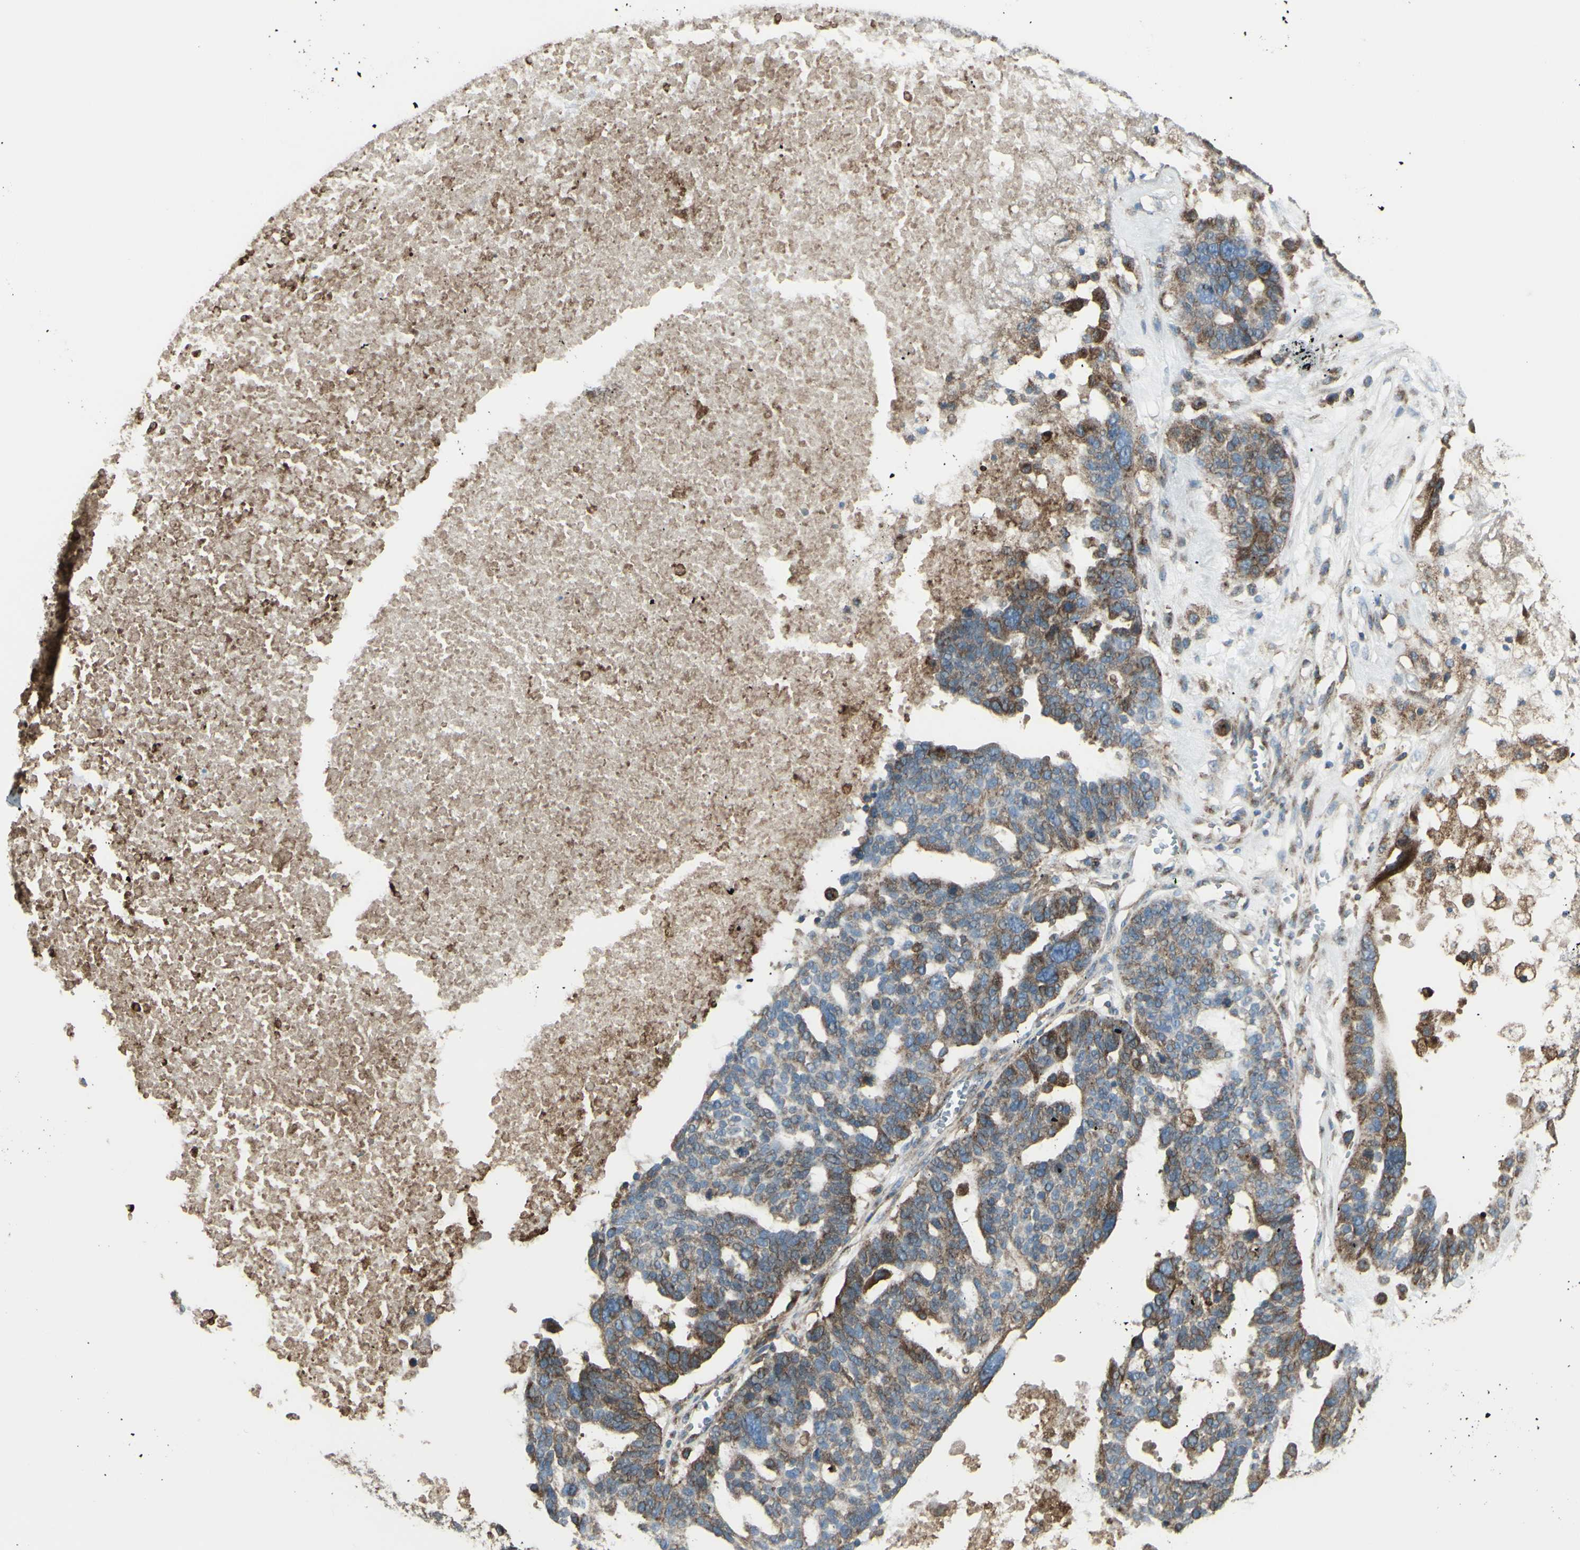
{"staining": {"intensity": "moderate", "quantity": ">75%", "location": "cytoplasmic/membranous"}, "tissue": "ovarian cancer", "cell_type": "Tumor cells", "image_type": "cancer", "snomed": [{"axis": "morphology", "description": "Cystadenocarcinoma, serous, NOS"}, {"axis": "topography", "description": "Ovary"}], "caption": "Protein staining reveals moderate cytoplasmic/membranous staining in approximately >75% of tumor cells in ovarian cancer (serous cystadenocarcinoma). (brown staining indicates protein expression, while blue staining denotes nuclei).", "gene": "NAPA", "patient": {"sex": "female", "age": 59}}